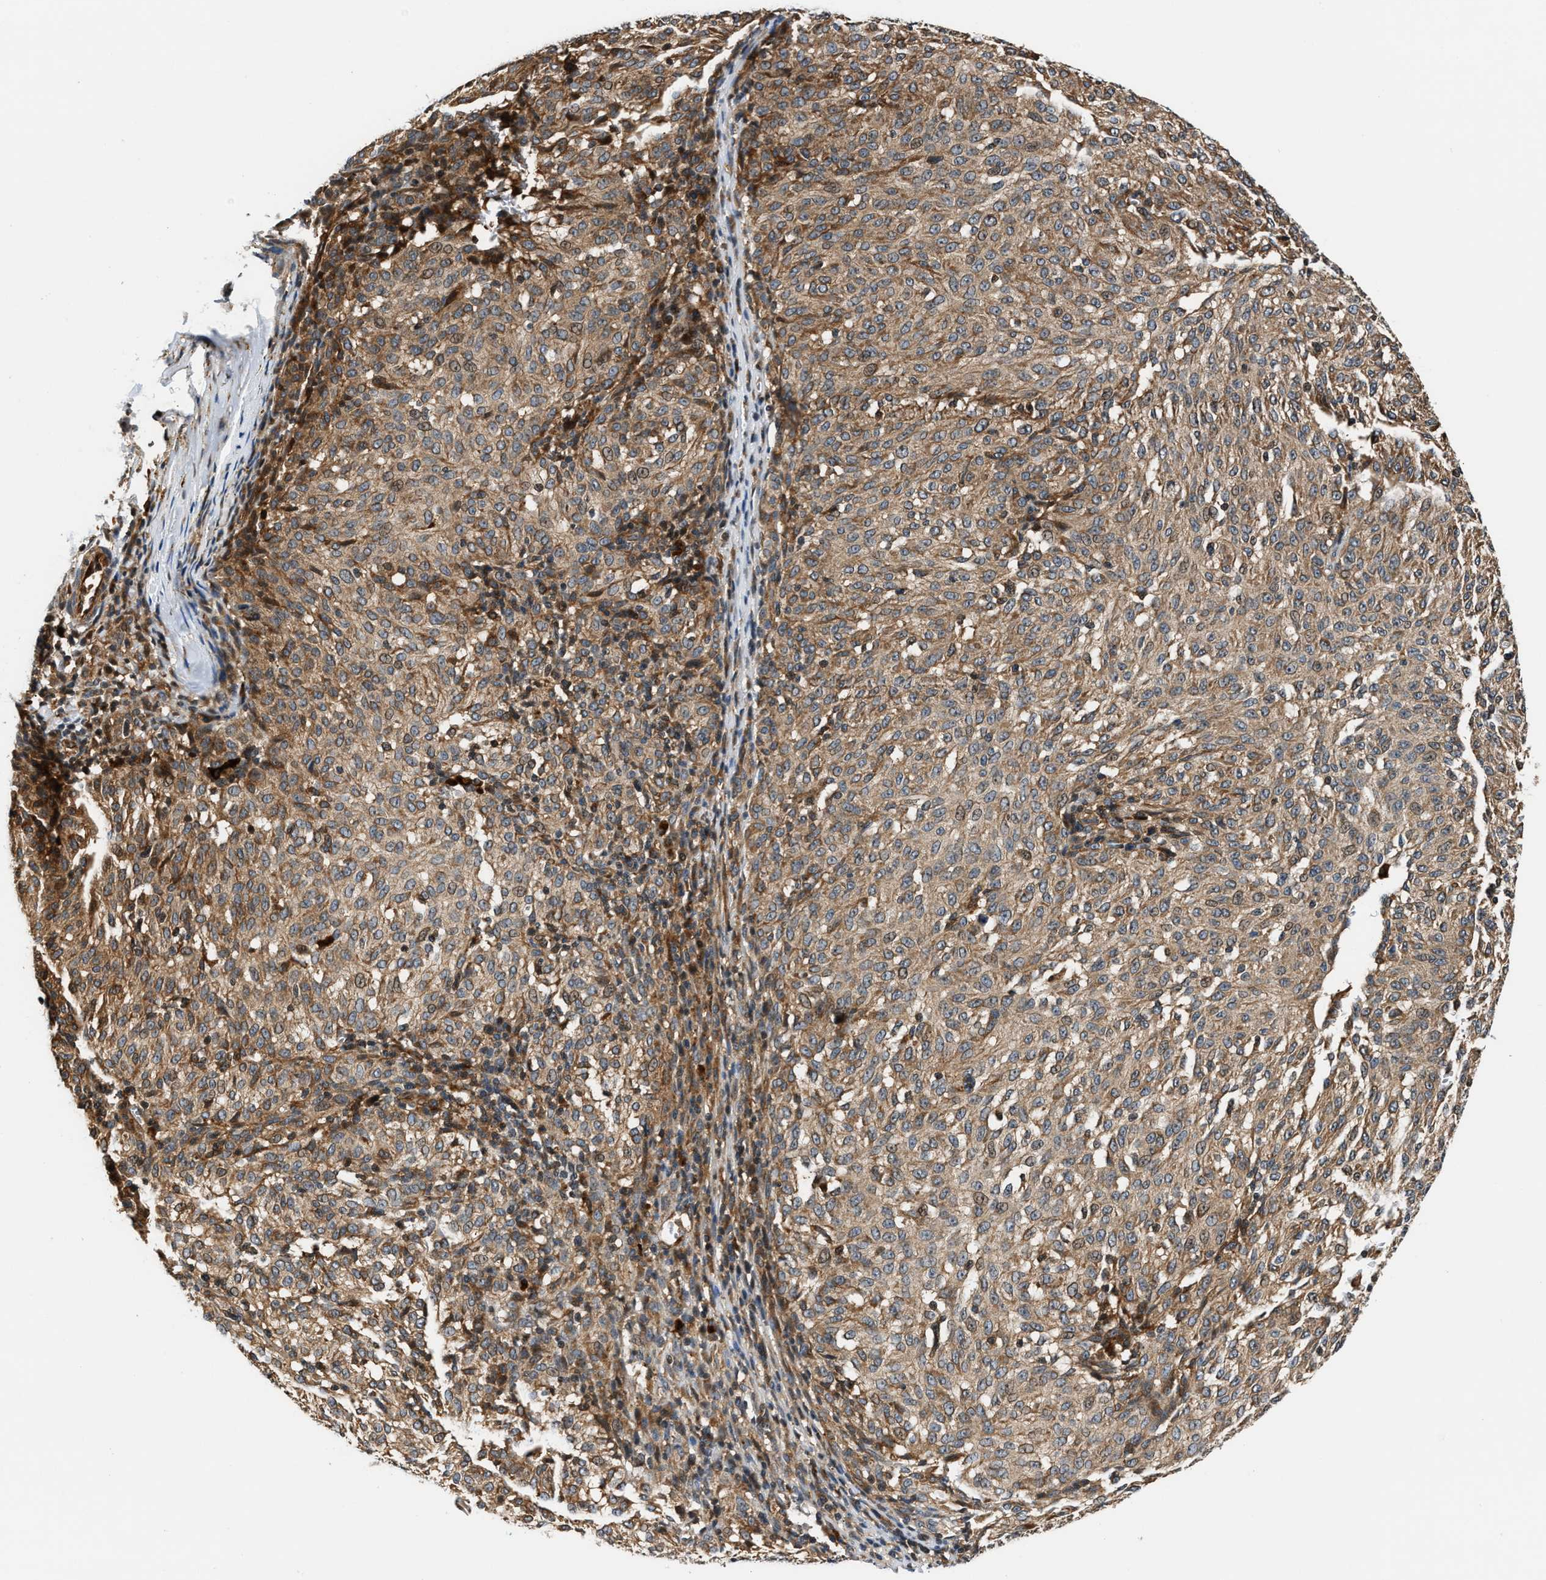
{"staining": {"intensity": "moderate", "quantity": ">75%", "location": "cytoplasmic/membranous"}, "tissue": "melanoma", "cell_type": "Tumor cells", "image_type": "cancer", "snomed": [{"axis": "morphology", "description": "Malignant melanoma, NOS"}, {"axis": "topography", "description": "Skin"}], "caption": "This micrograph reveals immunohistochemistry (IHC) staining of malignant melanoma, with medium moderate cytoplasmic/membranous expression in approximately >75% of tumor cells.", "gene": "TUT7", "patient": {"sex": "female", "age": 72}}